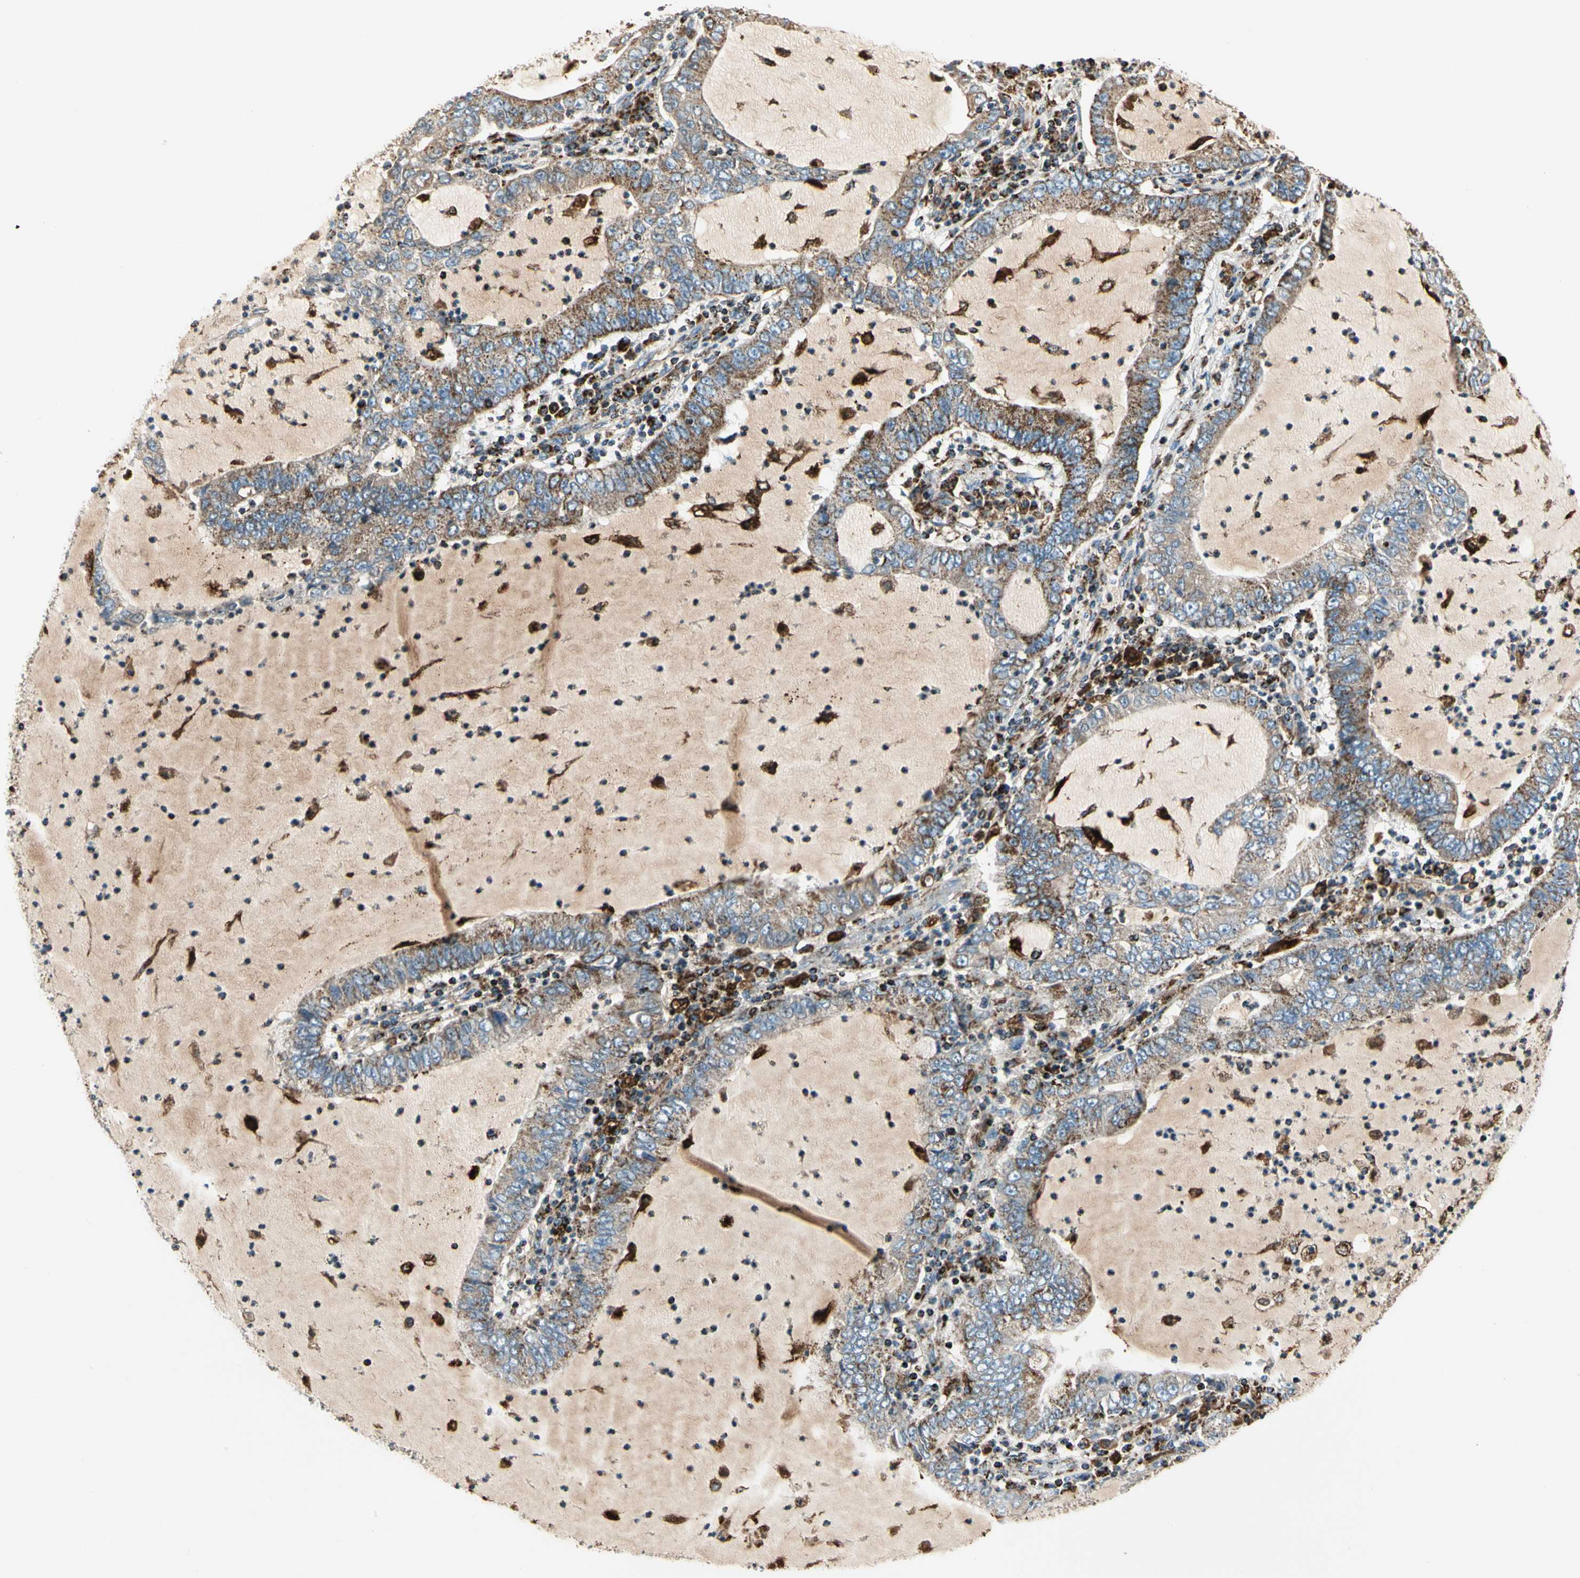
{"staining": {"intensity": "moderate", "quantity": "<25%", "location": "cytoplasmic/membranous"}, "tissue": "lung cancer", "cell_type": "Tumor cells", "image_type": "cancer", "snomed": [{"axis": "morphology", "description": "Adenocarcinoma, NOS"}, {"axis": "topography", "description": "Lung"}], "caption": "The image reveals a brown stain indicating the presence of a protein in the cytoplasmic/membranous of tumor cells in adenocarcinoma (lung).", "gene": "ME2", "patient": {"sex": "female", "age": 51}}